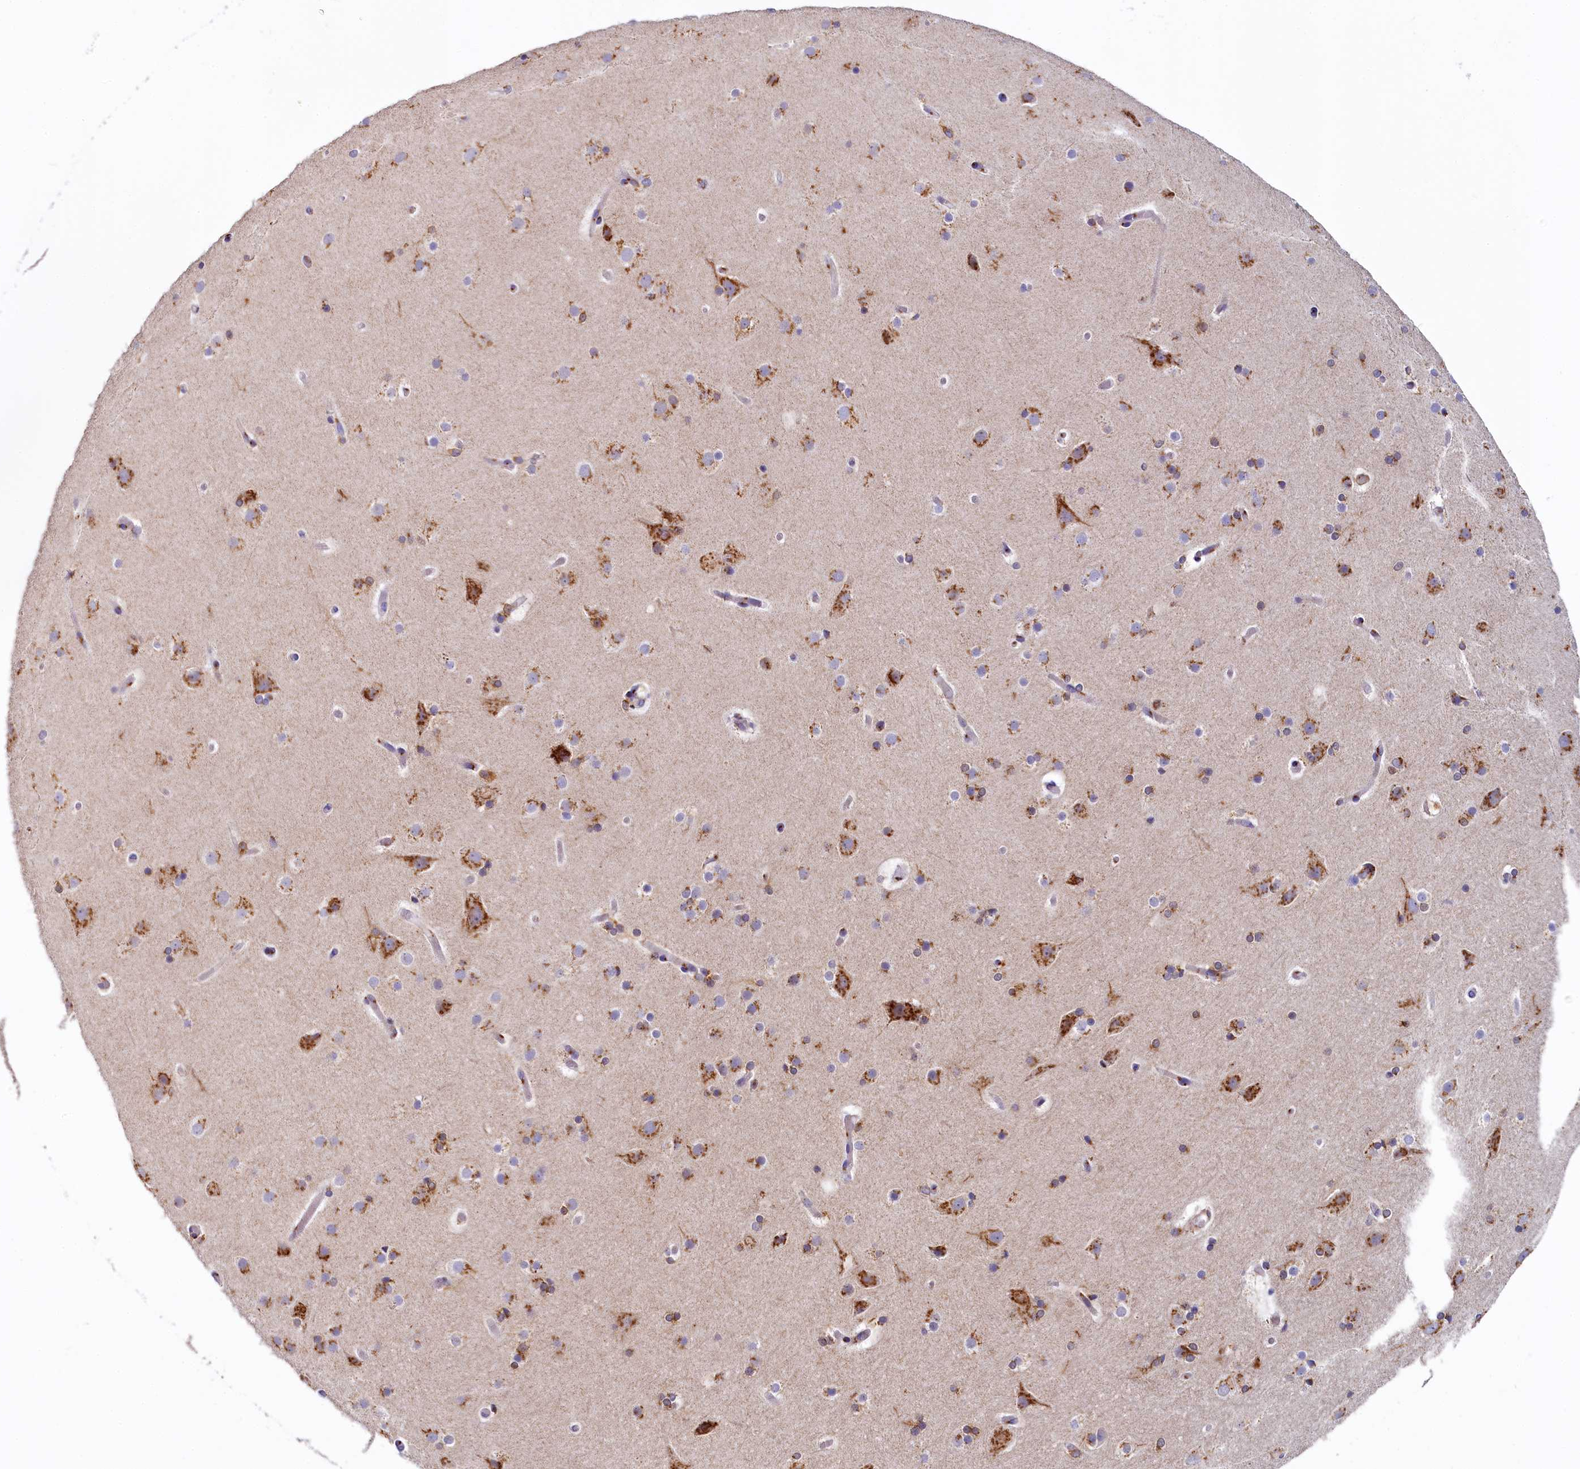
{"staining": {"intensity": "negative", "quantity": "none", "location": "none"}, "tissue": "cerebral cortex", "cell_type": "Endothelial cells", "image_type": "normal", "snomed": [{"axis": "morphology", "description": "Normal tissue, NOS"}, {"axis": "topography", "description": "Cerebral cortex"}], "caption": "This is an immunohistochemistry photomicrograph of unremarkable human cerebral cortex. There is no positivity in endothelial cells.", "gene": "BET1L", "patient": {"sex": "male", "age": 57}}